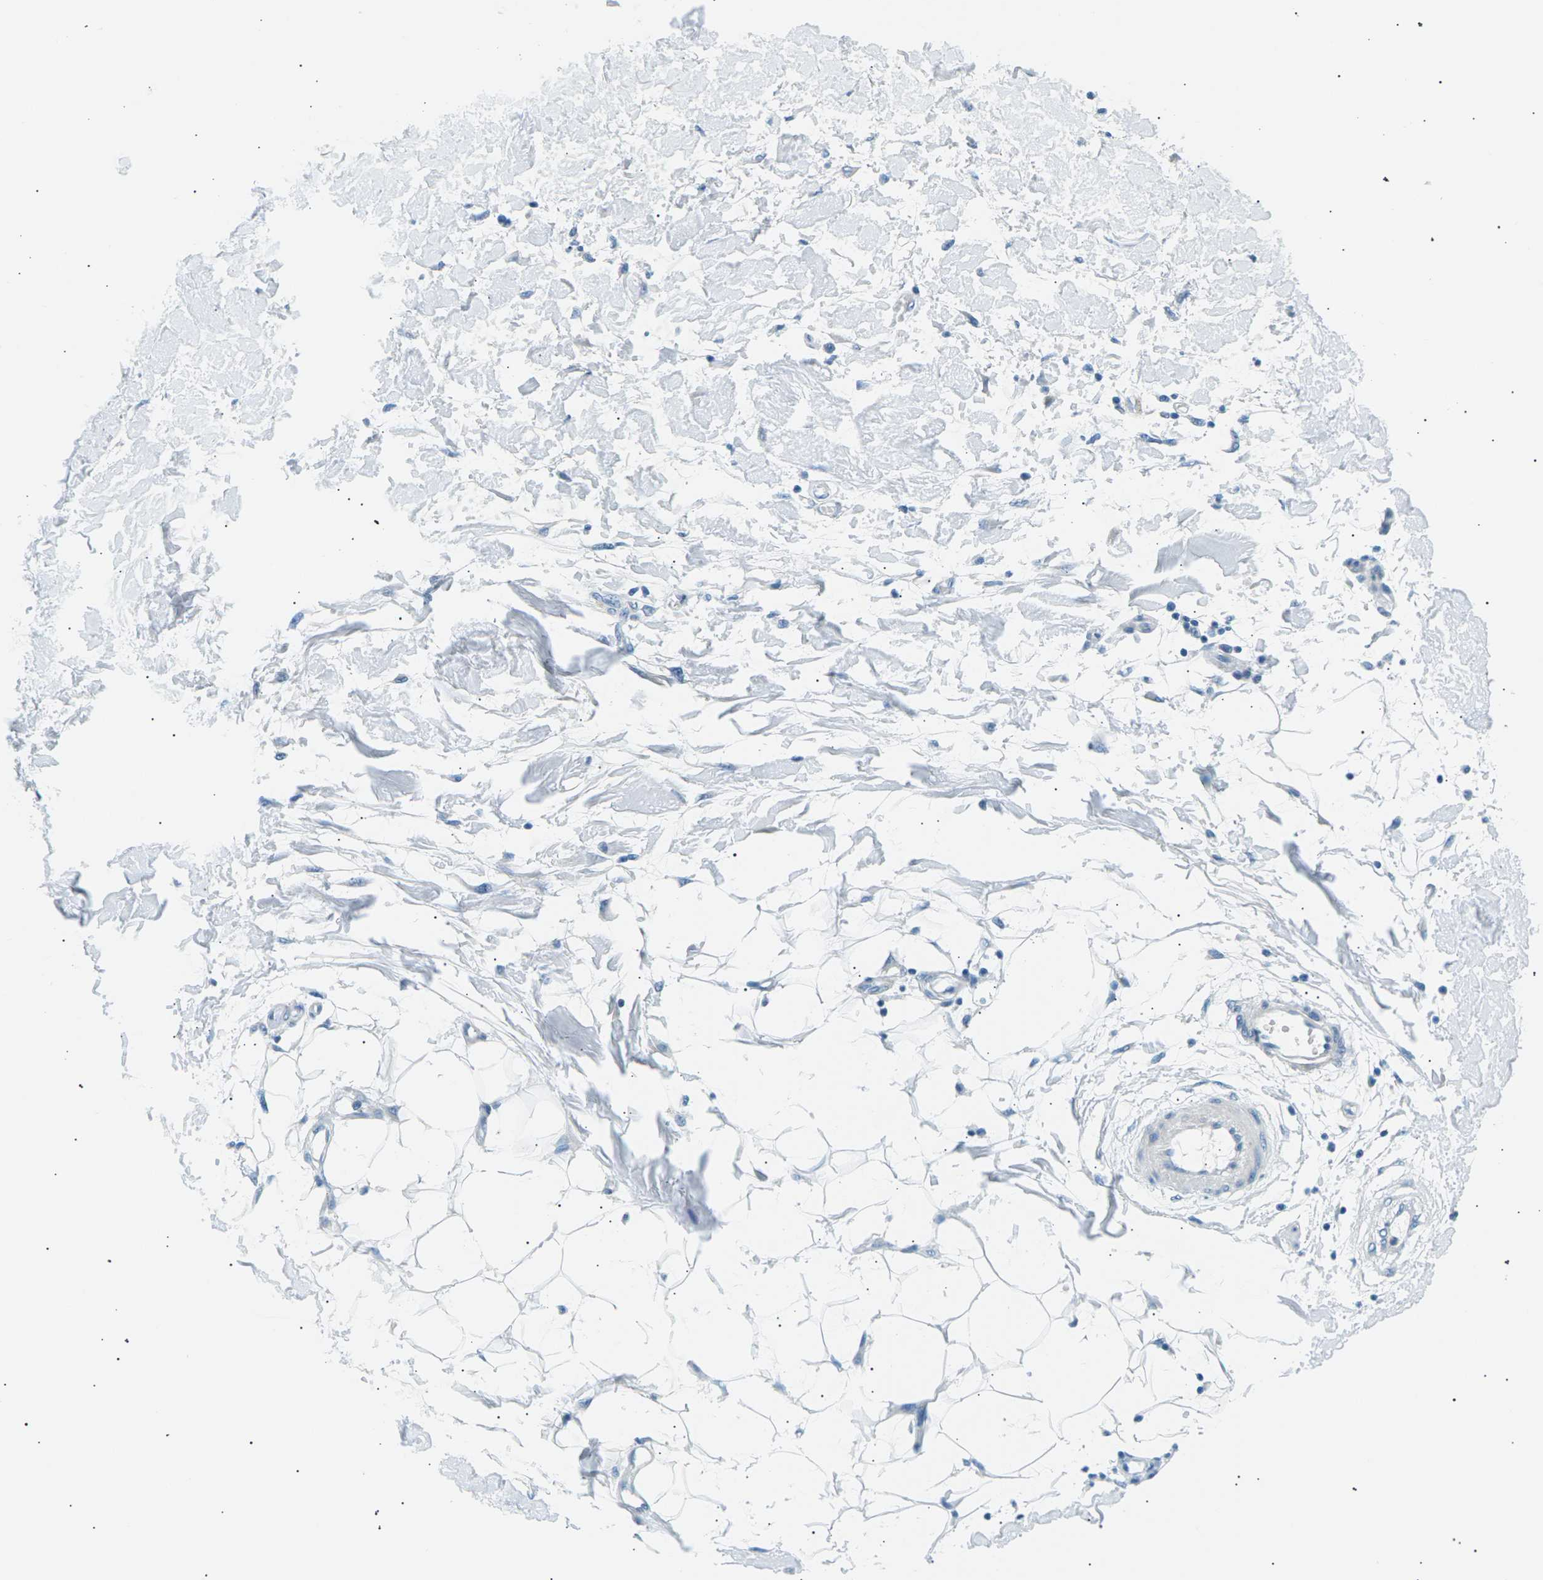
{"staining": {"intensity": "negative", "quantity": "none", "location": "none"}, "tissue": "adipose tissue", "cell_type": "Adipocytes", "image_type": "normal", "snomed": [{"axis": "morphology", "description": "Normal tissue, NOS"}, {"axis": "morphology", "description": "Squamous cell carcinoma, NOS"}, {"axis": "topography", "description": "Skin"}, {"axis": "topography", "description": "Peripheral nerve tissue"}], "caption": "Immunohistochemical staining of benign adipose tissue displays no significant expression in adipocytes.", "gene": "SEPTIN5", "patient": {"sex": "male", "age": 83}}